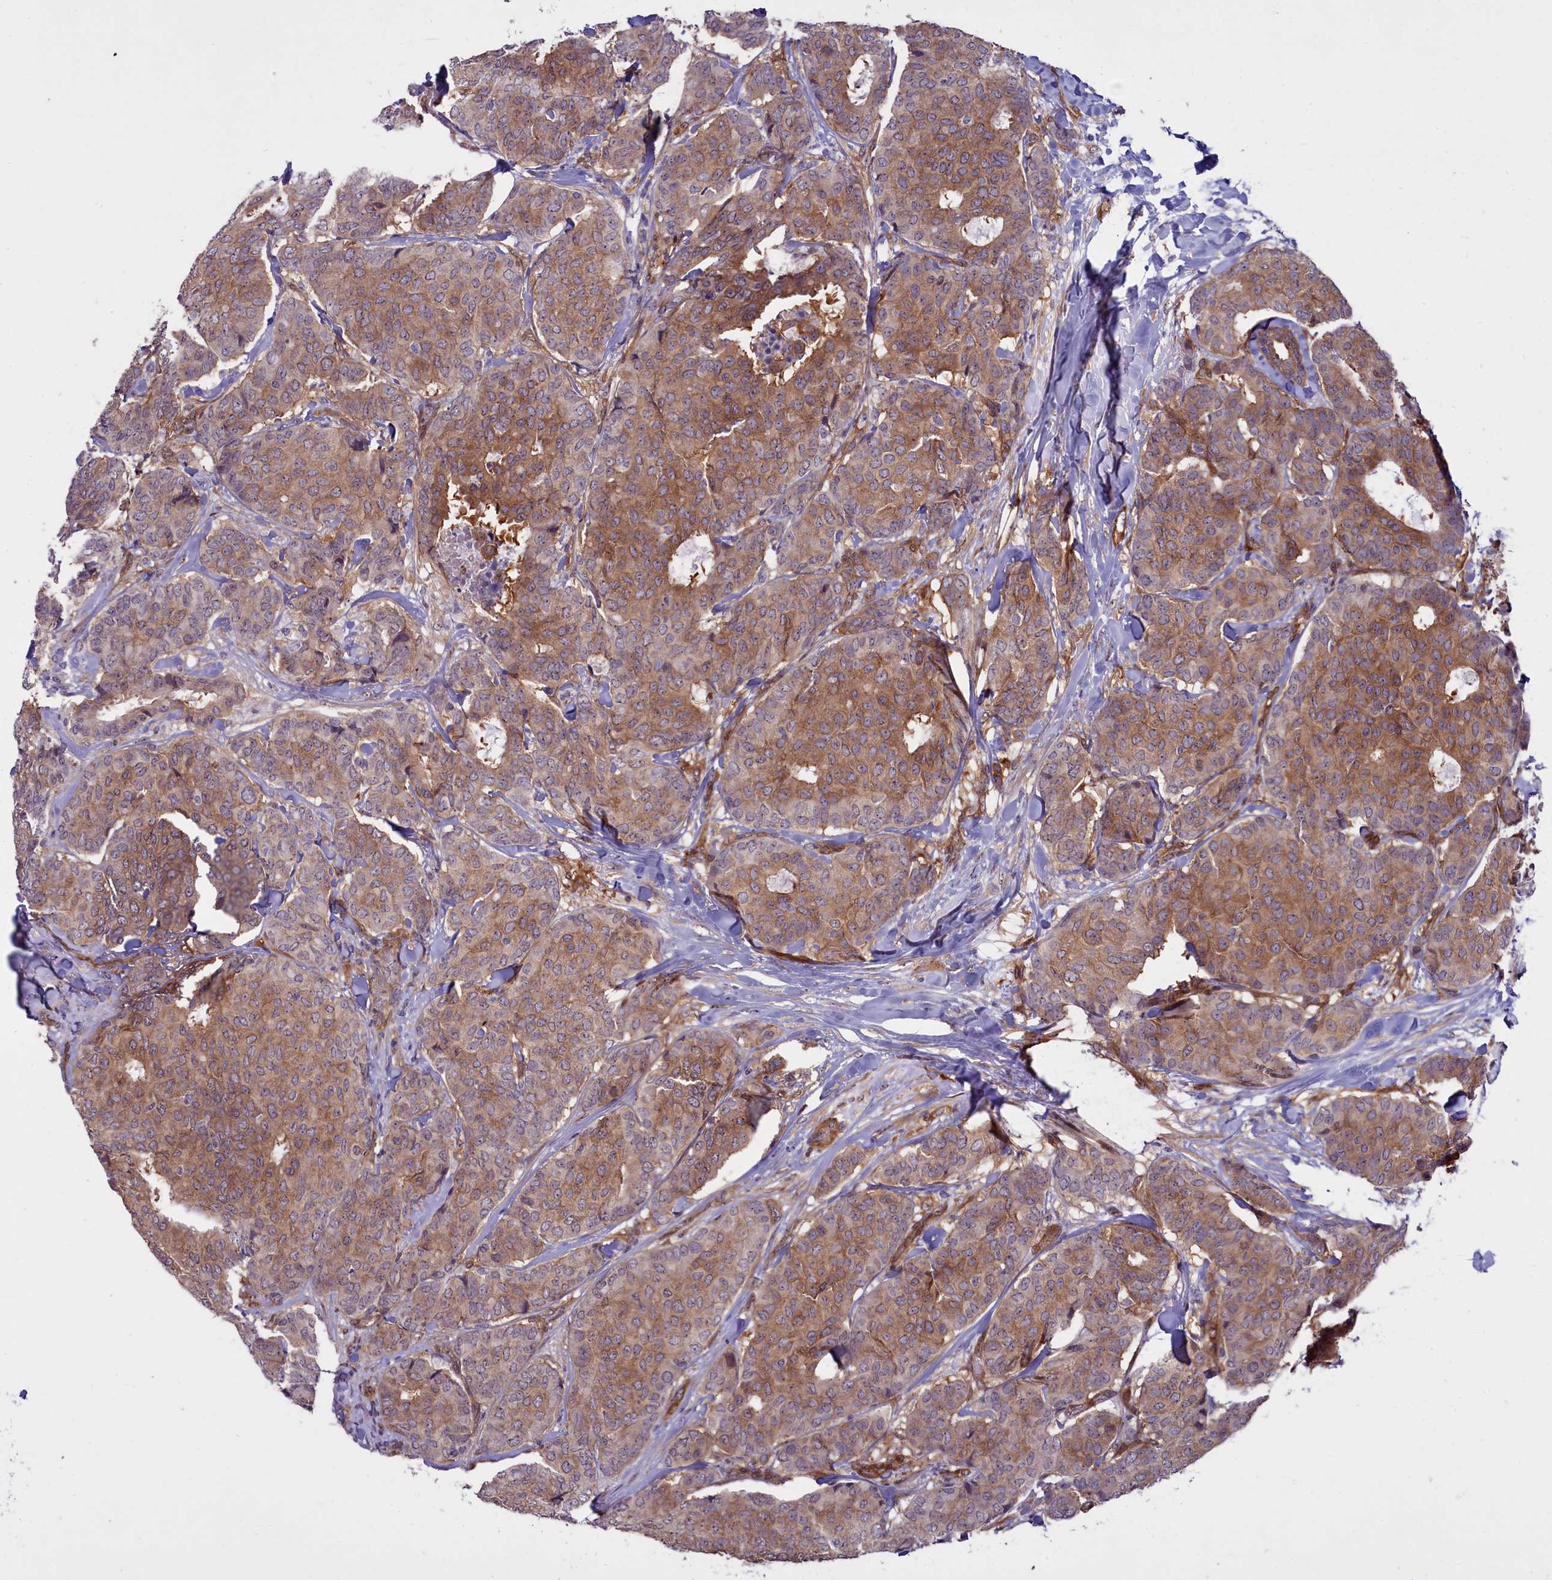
{"staining": {"intensity": "moderate", "quantity": ">75%", "location": "cytoplasmic/membranous"}, "tissue": "breast cancer", "cell_type": "Tumor cells", "image_type": "cancer", "snomed": [{"axis": "morphology", "description": "Duct carcinoma"}, {"axis": "topography", "description": "Breast"}], "caption": "The photomicrograph shows a brown stain indicating the presence of a protein in the cytoplasmic/membranous of tumor cells in breast intraductal carcinoma.", "gene": "BCAR1", "patient": {"sex": "female", "age": 75}}